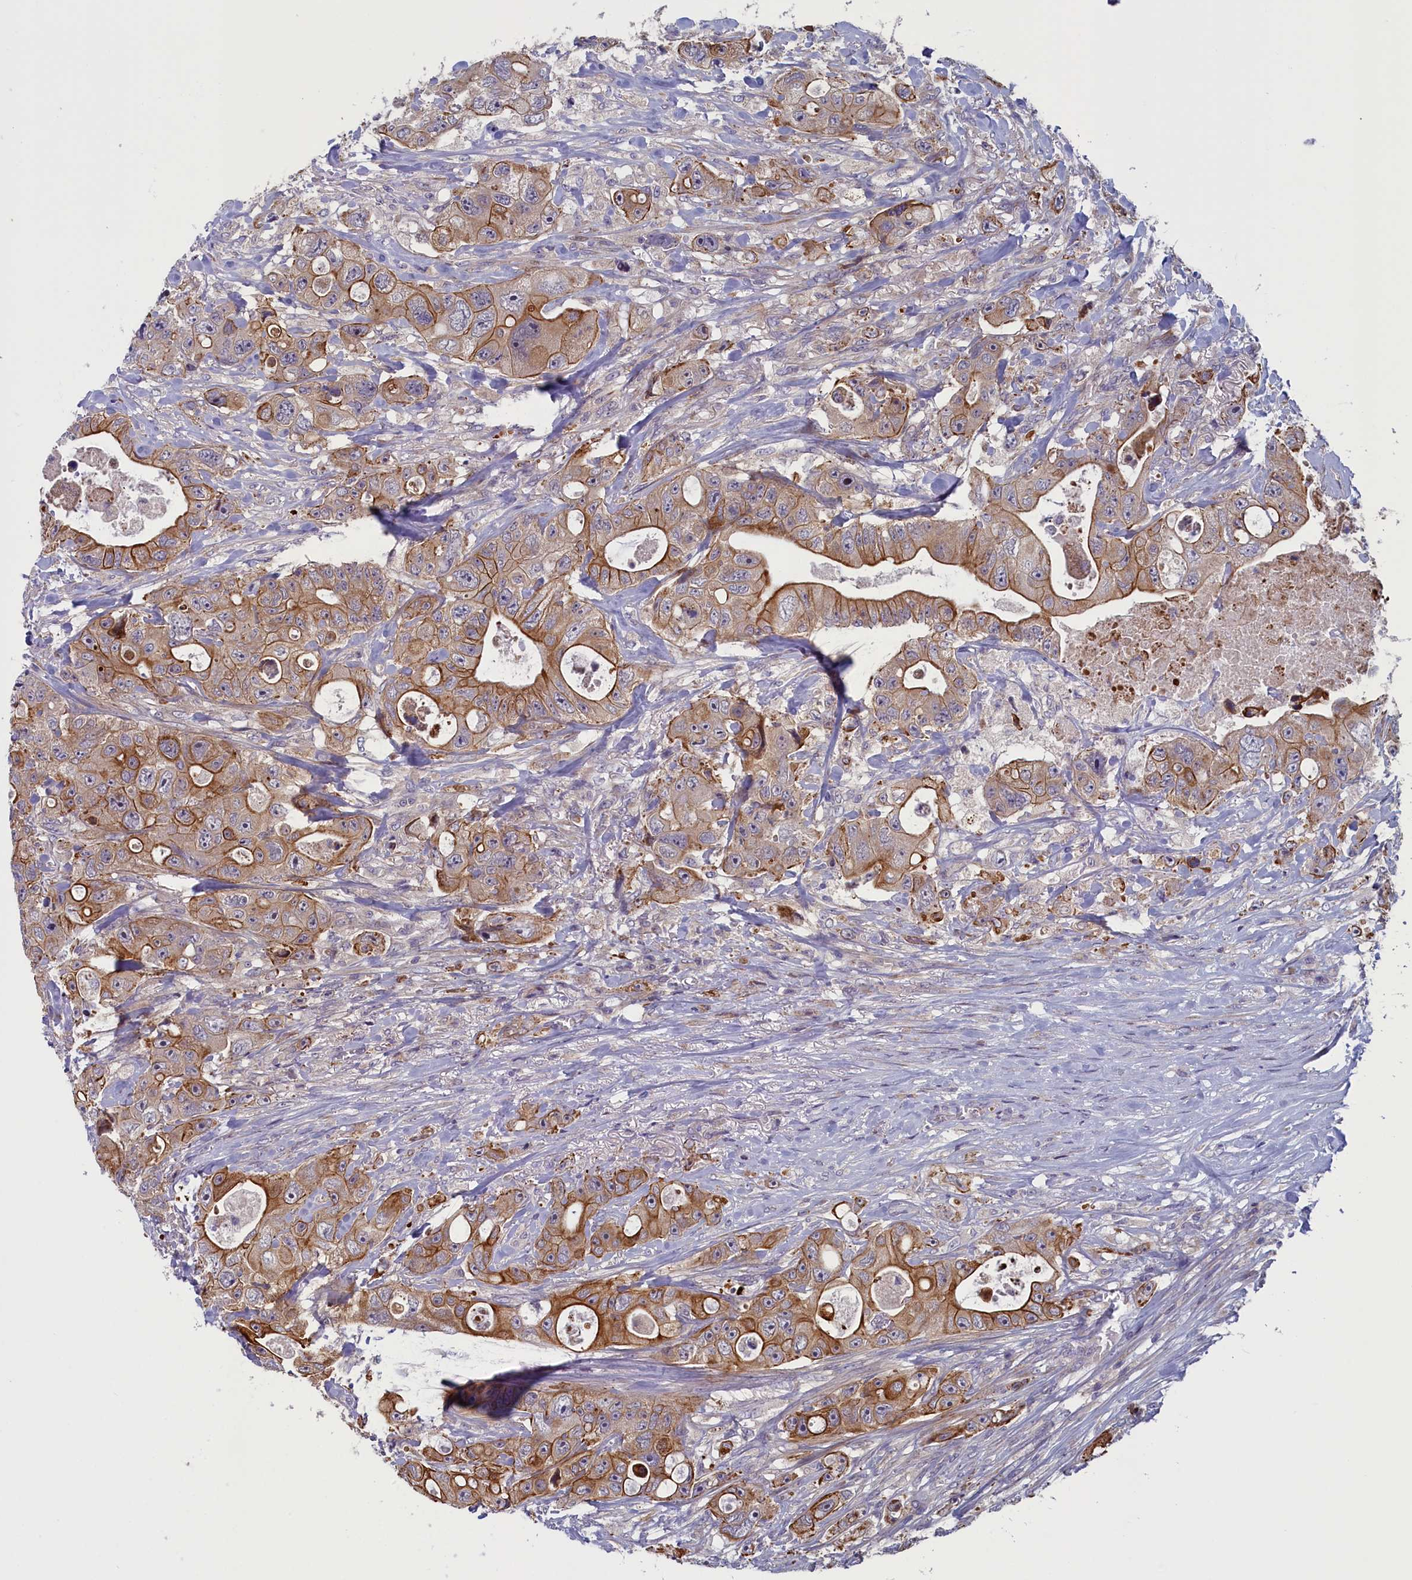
{"staining": {"intensity": "moderate", "quantity": ">75%", "location": "cytoplasmic/membranous"}, "tissue": "colorectal cancer", "cell_type": "Tumor cells", "image_type": "cancer", "snomed": [{"axis": "morphology", "description": "Adenocarcinoma, NOS"}, {"axis": "topography", "description": "Colon"}], "caption": "Immunohistochemical staining of colorectal cancer (adenocarcinoma) displays medium levels of moderate cytoplasmic/membranous expression in about >75% of tumor cells. The staining is performed using DAB (3,3'-diaminobenzidine) brown chromogen to label protein expression. The nuclei are counter-stained blue using hematoxylin.", "gene": "ANKRD39", "patient": {"sex": "female", "age": 46}}